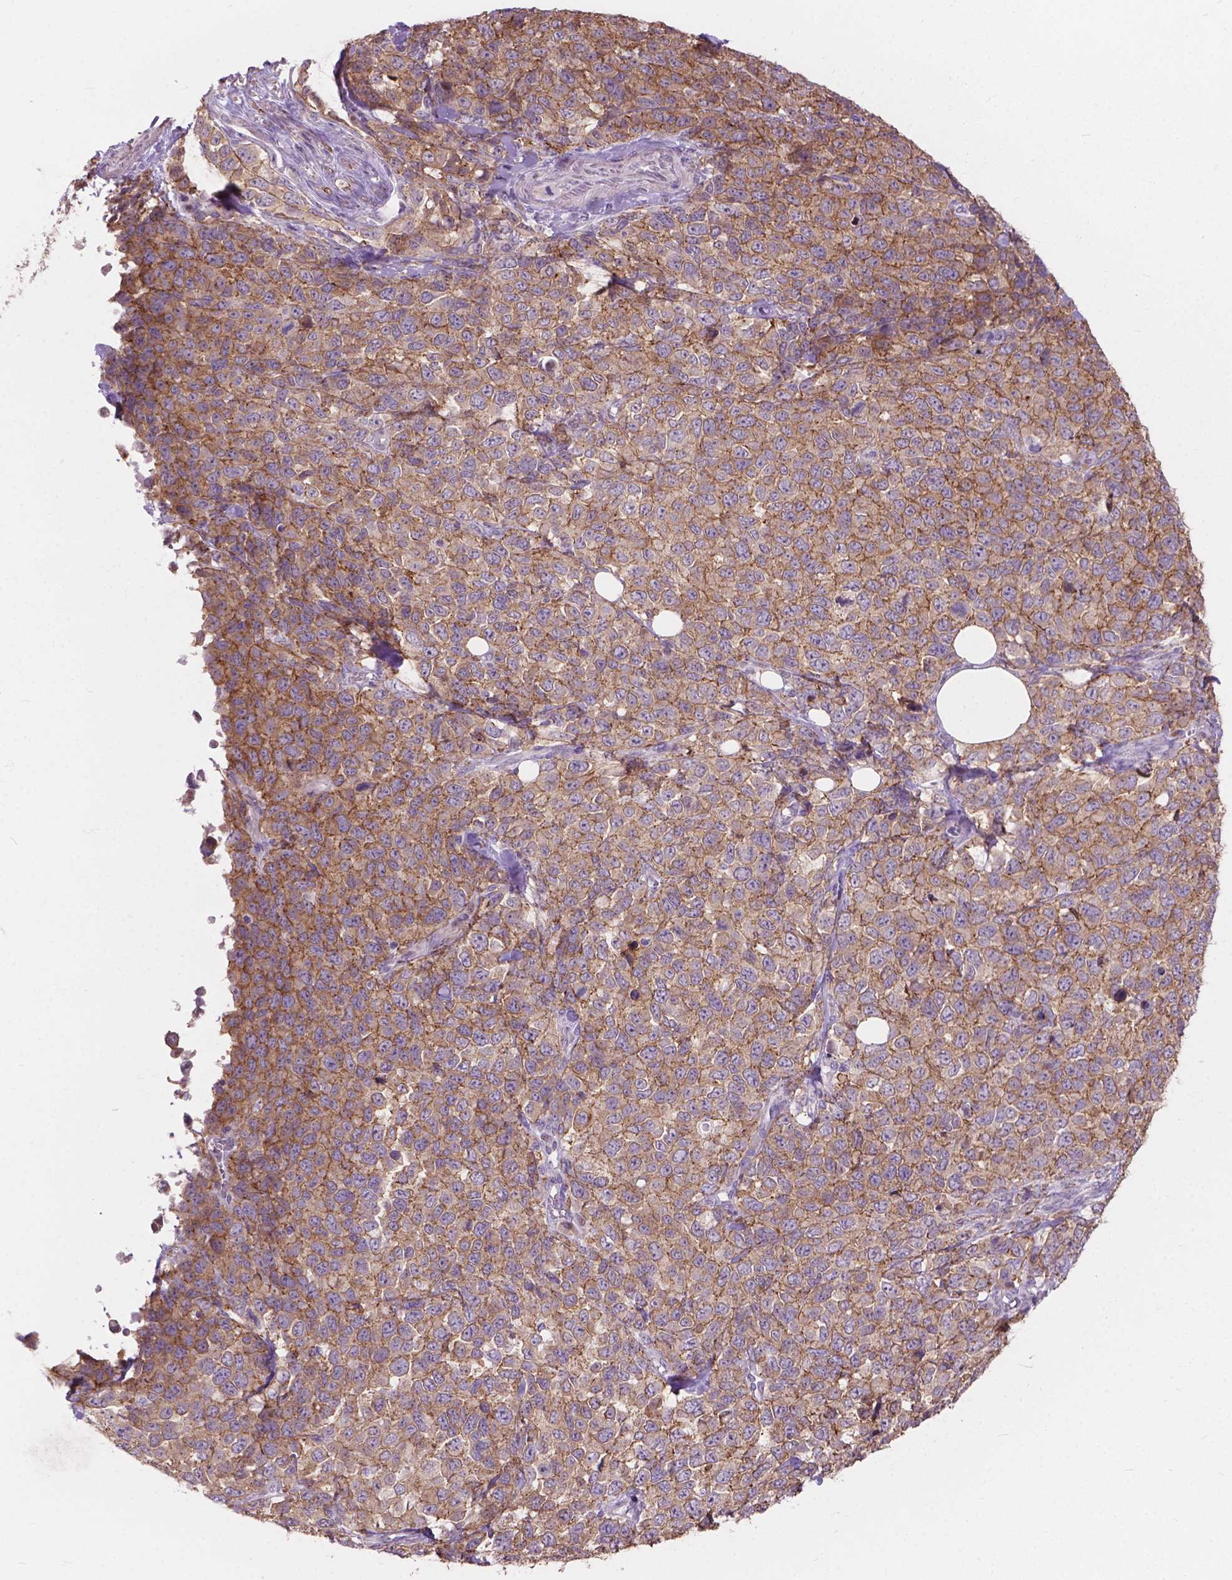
{"staining": {"intensity": "weak", "quantity": ">75%", "location": "cytoplasmic/membranous"}, "tissue": "melanoma", "cell_type": "Tumor cells", "image_type": "cancer", "snomed": [{"axis": "morphology", "description": "Malignant melanoma, Metastatic site"}, {"axis": "topography", "description": "Skin"}], "caption": "This micrograph demonstrates immunohistochemistry staining of malignant melanoma (metastatic site), with low weak cytoplasmic/membranous positivity in approximately >75% of tumor cells.", "gene": "MYH14", "patient": {"sex": "male", "age": 84}}